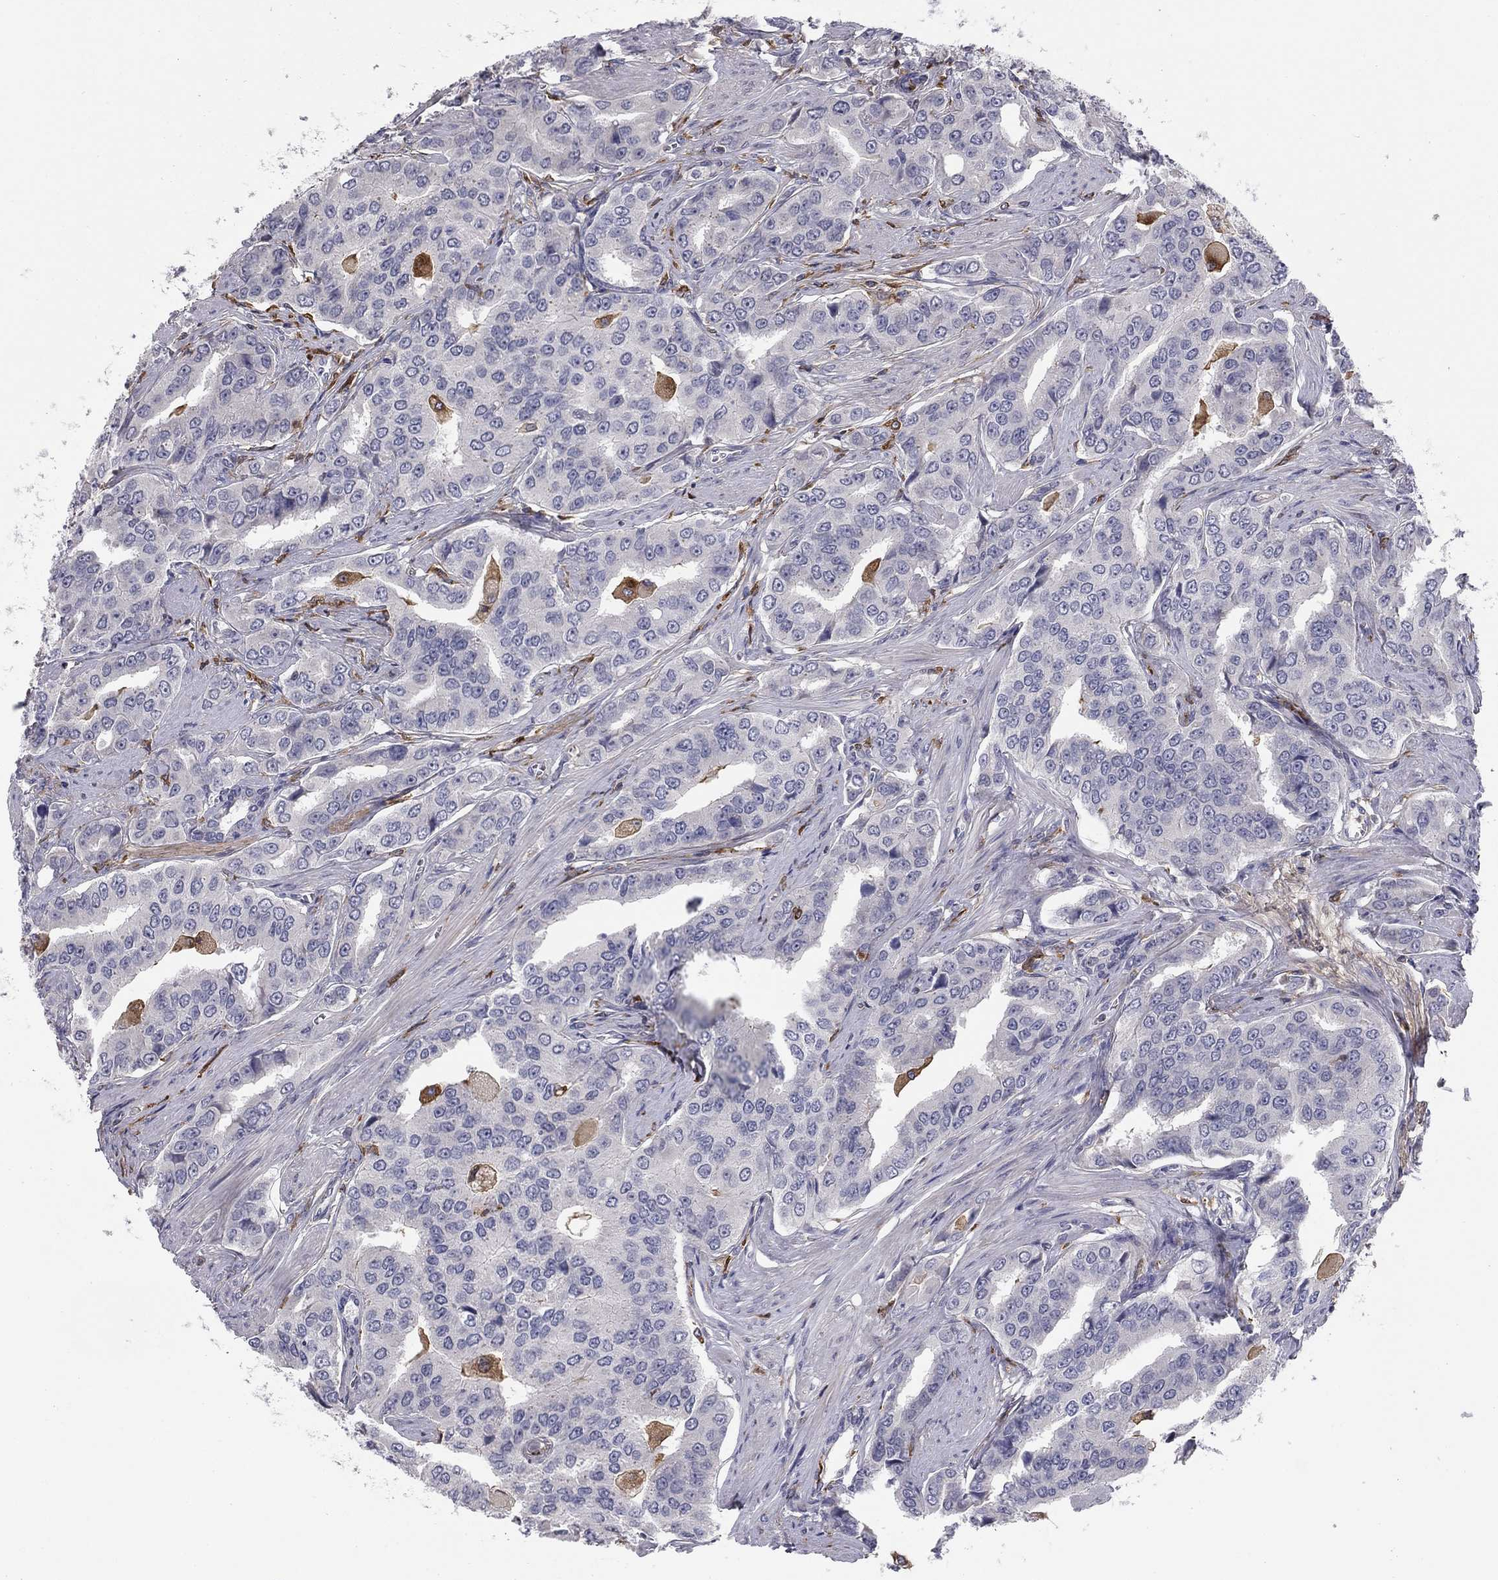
{"staining": {"intensity": "negative", "quantity": "none", "location": "none"}, "tissue": "prostate cancer", "cell_type": "Tumor cells", "image_type": "cancer", "snomed": [{"axis": "morphology", "description": "Adenocarcinoma, NOS"}, {"axis": "topography", "description": "Prostate and seminal vesicle, NOS"}, {"axis": "topography", "description": "Prostate"}], "caption": "Tumor cells show no significant protein positivity in prostate cancer.", "gene": "PLCB2", "patient": {"sex": "male", "age": 69}}